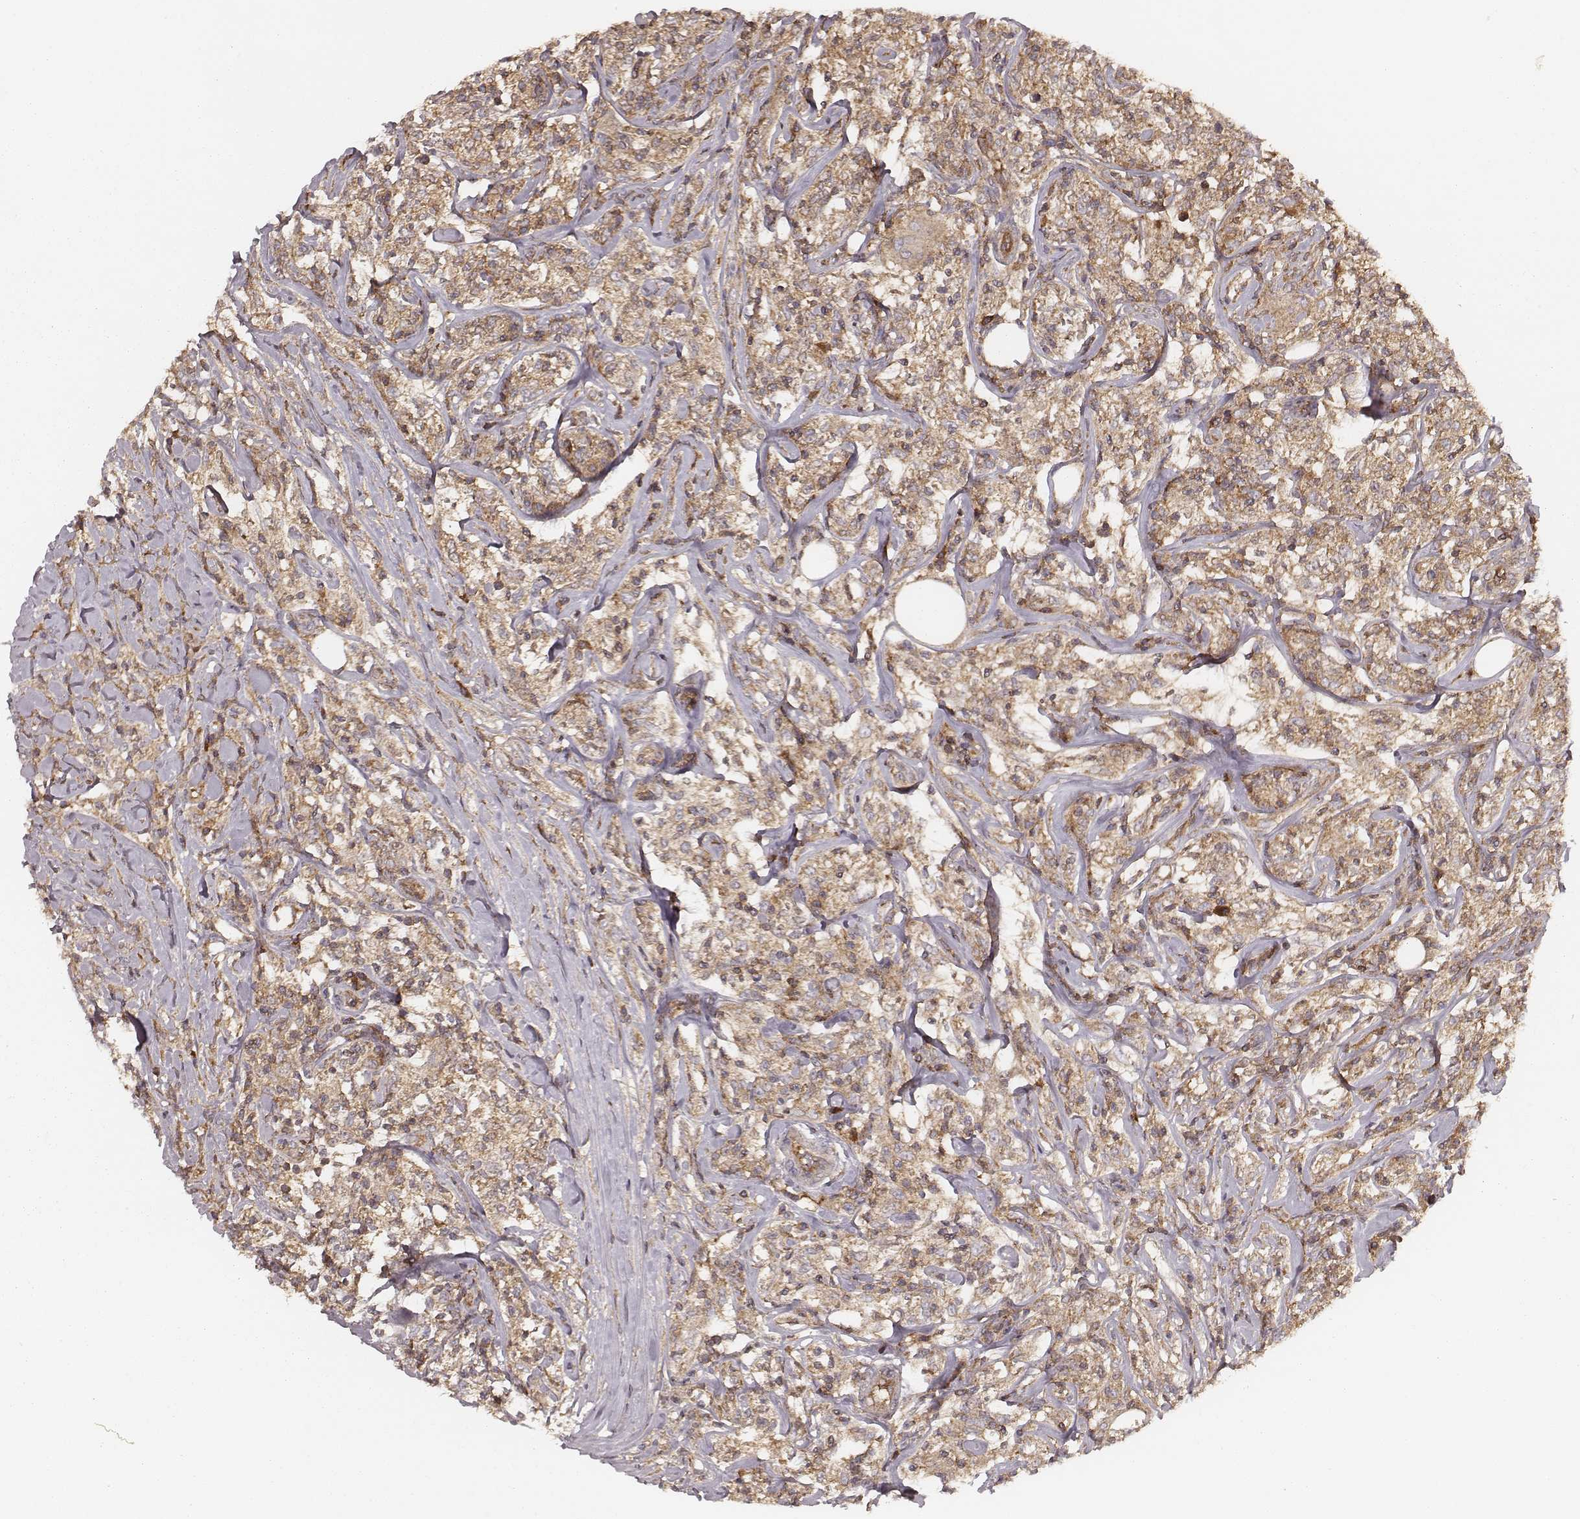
{"staining": {"intensity": "moderate", "quantity": ">75%", "location": "cytoplasmic/membranous"}, "tissue": "lymphoma", "cell_type": "Tumor cells", "image_type": "cancer", "snomed": [{"axis": "morphology", "description": "Malignant lymphoma, non-Hodgkin's type, High grade"}, {"axis": "topography", "description": "Lymph node"}], "caption": "A brown stain shows moderate cytoplasmic/membranous positivity of a protein in high-grade malignant lymphoma, non-Hodgkin's type tumor cells.", "gene": "CARS1", "patient": {"sex": "female", "age": 84}}